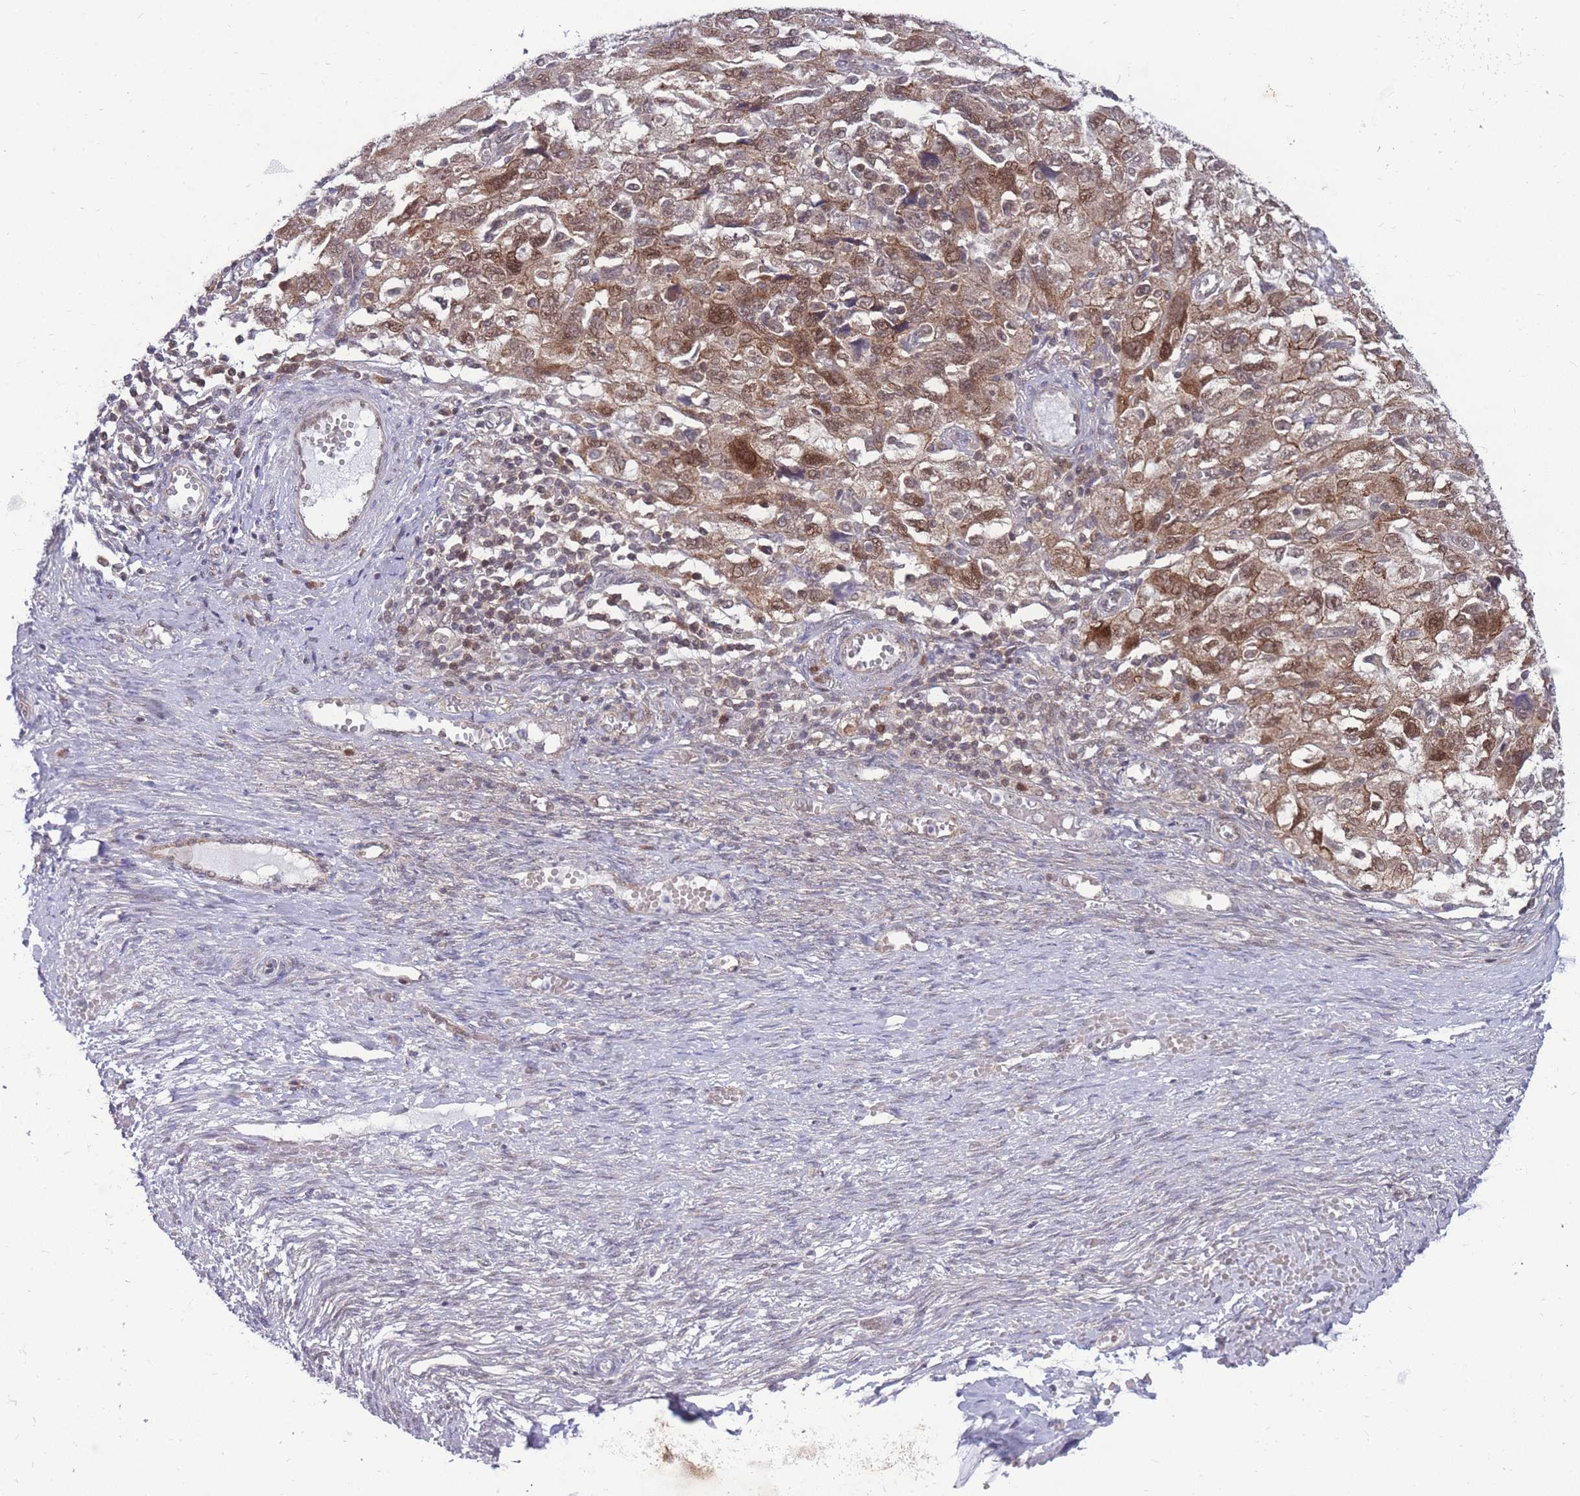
{"staining": {"intensity": "moderate", "quantity": ">75%", "location": "cytoplasmic/membranous"}, "tissue": "ovarian cancer", "cell_type": "Tumor cells", "image_type": "cancer", "snomed": [{"axis": "morphology", "description": "Carcinoma, NOS"}, {"axis": "morphology", "description": "Cystadenocarcinoma, serous, NOS"}, {"axis": "topography", "description": "Ovary"}], "caption": "Immunohistochemical staining of serous cystadenocarcinoma (ovarian) demonstrates moderate cytoplasmic/membranous protein expression in approximately >75% of tumor cells.", "gene": "RIC8A", "patient": {"sex": "female", "age": 69}}